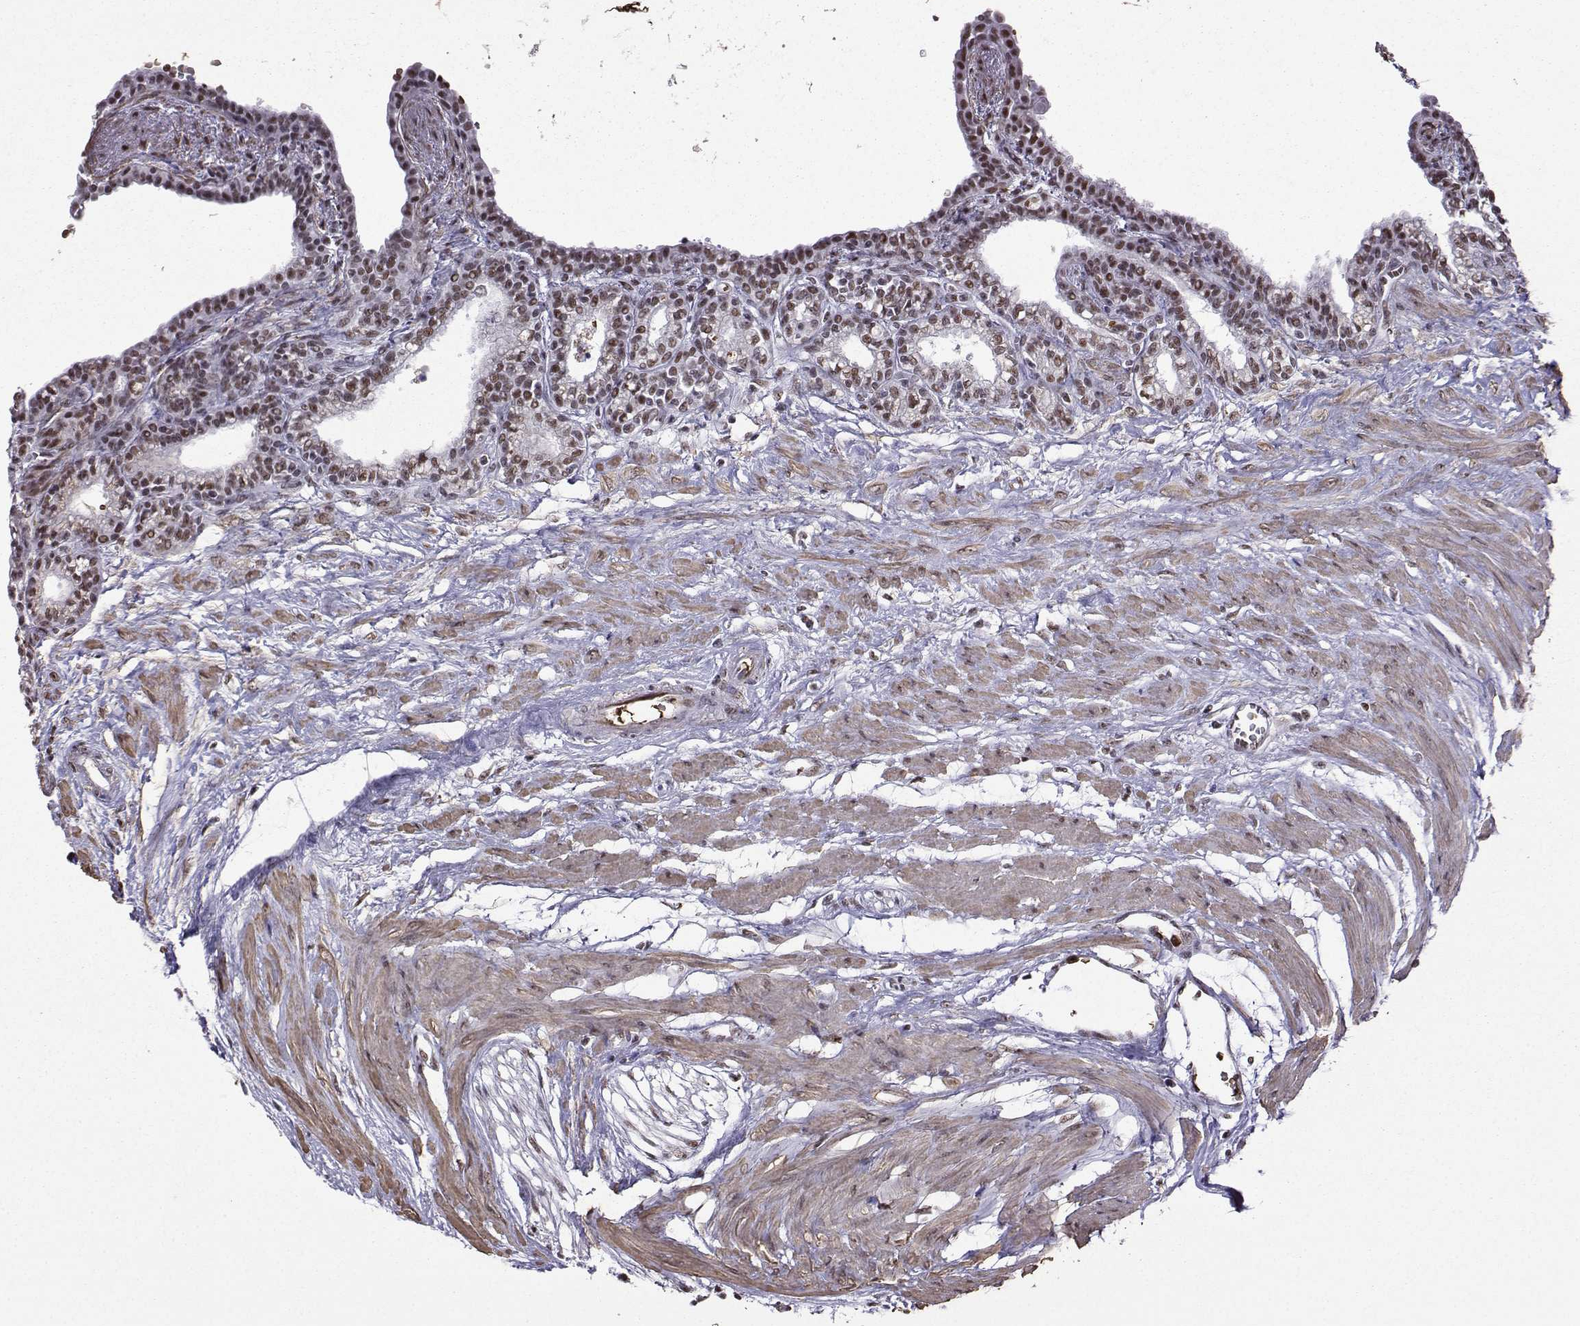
{"staining": {"intensity": "weak", "quantity": ">75%", "location": "nuclear"}, "tissue": "seminal vesicle", "cell_type": "Glandular cells", "image_type": "normal", "snomed": [{"axis": "morphology", "description": "Normal tissue, NOS"}, {"axis": "morphology", "description": "Urothelial carcinoma, NOS"}, {"axis": "topography", "description": "Urinary bladder"}, {"axis": "topography", "description": "Seminal veicle"}], "caption": "The photomicrograph demonstrates immunohistochemical staining of benign seminal vesicle. There is weak nuclear expression is identified in approximately >75% of glandular cells.", "gene": "CCNK", "patient": {"sex": "male", "age": 76}}